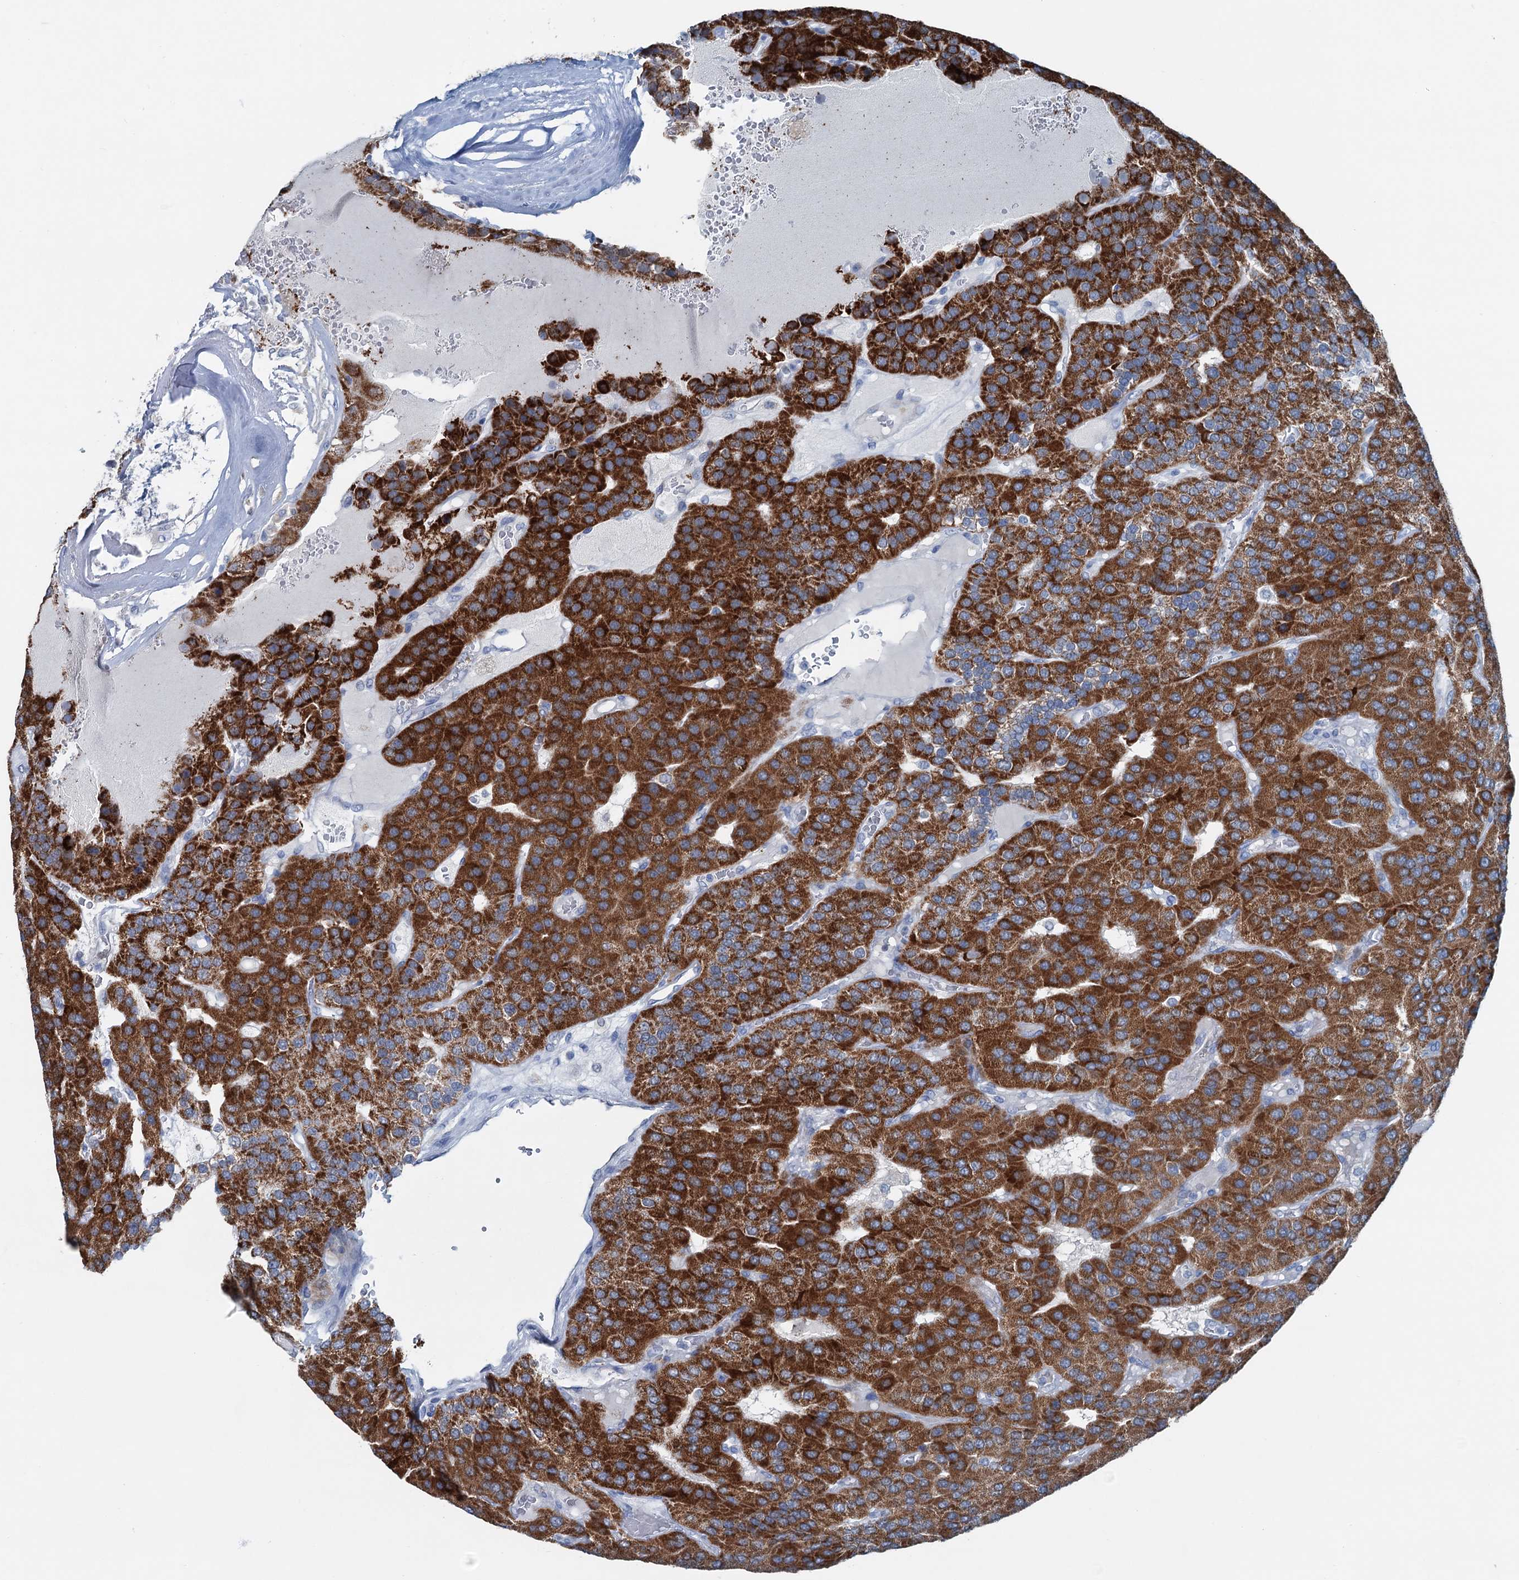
{"staining": {"intensity": "strong", "quantity": ">75%", "location": "cytoplasmic/membranous"}, "tissue": "parathyroid gland", "cell_type": "Glandular cells", "image_type": "normal", "snomed": [{"axis": "morphology", "description": "Normal tissue, NOS"}, {"axis": "morphology", "description": "Adenoma, NOS"}, {"axis": "topography", "description": "Parathyroid gland"}], "caption": "IHC photomicrograph of unremarkable parathyroid gland stained for a protein (brown), which reveals high levels of strong cytoplasmic/membranous positivity in about >75% of glandular cells.", "gene": "ELP4", "patient": {"sex": "female", "age": 86}}